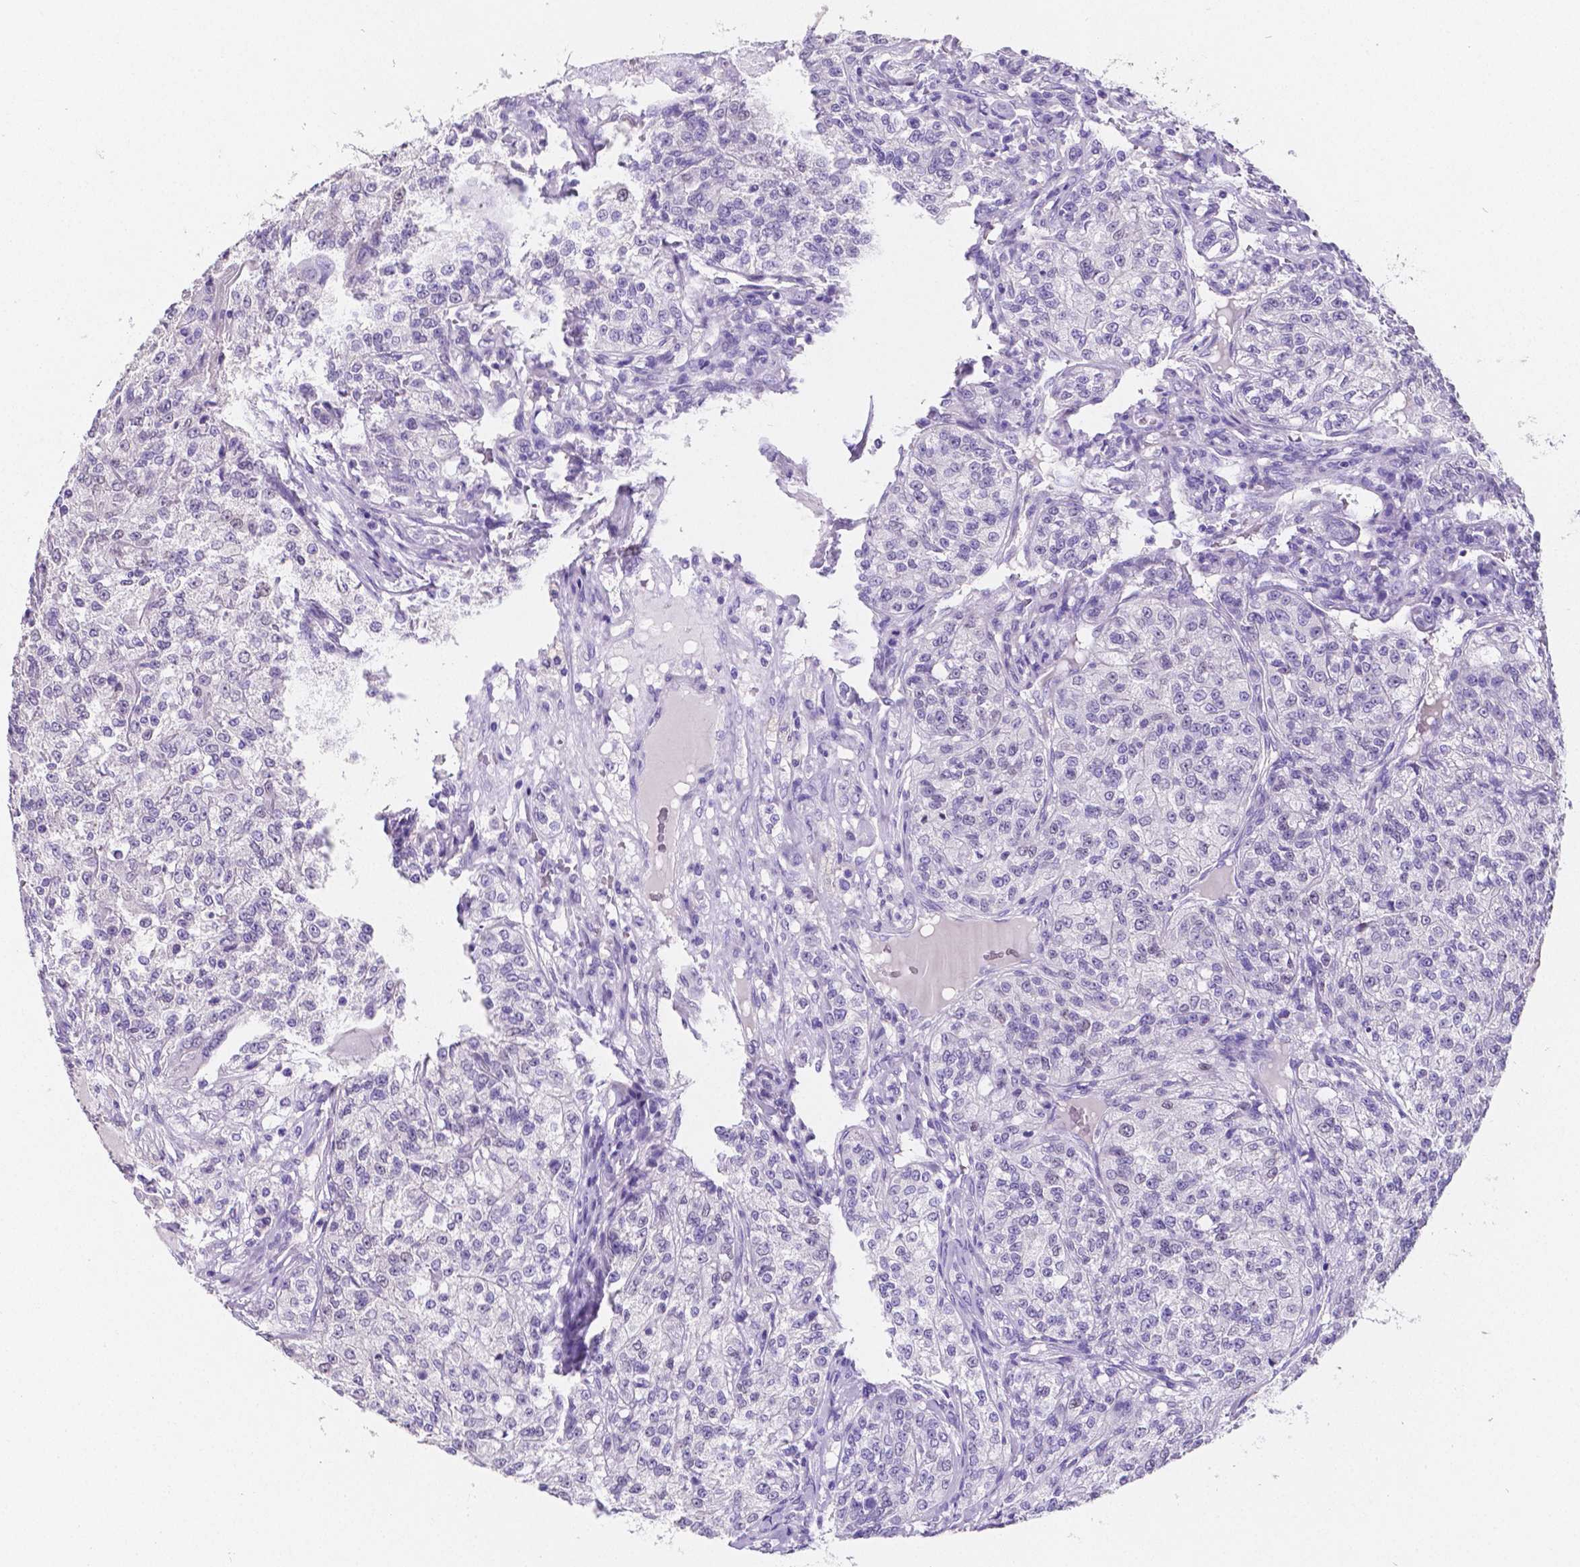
{"staining": {"intensity": "negative", "quantity": "none", "location": "none"}, "tissue": "renal cancer", "cell_type": "Tumor cells", "image_type": "cancer", "snomed": [{"axis": "morphology", "description": "Adenocarcinoma, NOS"}, {"axis": "topography", "description": "Kidney"}], "caption": "DAB immunohistochemical staining of human adenocarcinoma (renal) displays no significant expression in tumor cells.", "gene": "SATB2", "patient": {"sex": "female", "age": 63}}